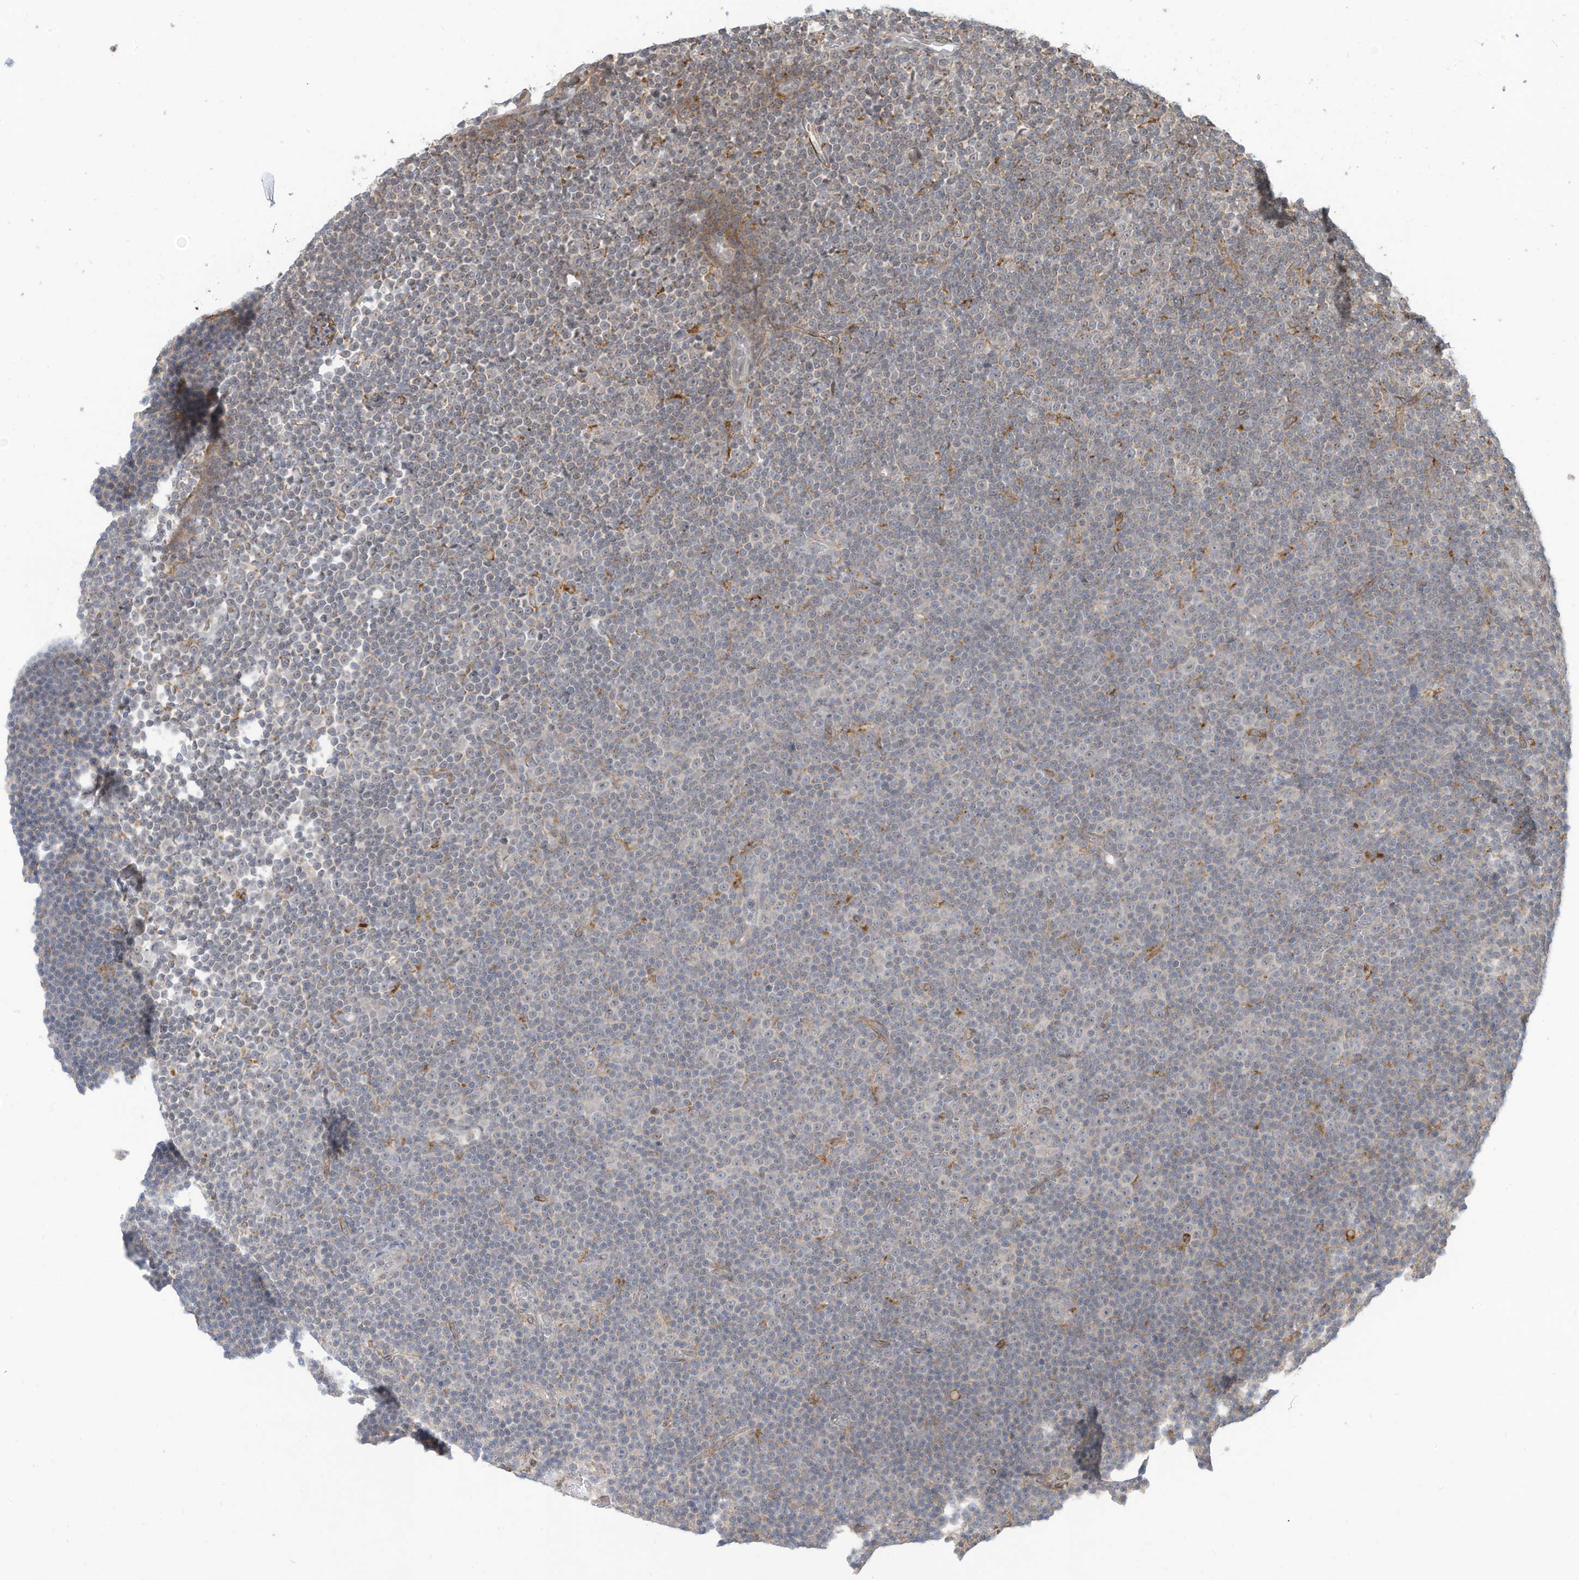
{"staining": {"intensity": "negative", "quantity": "none", "location": "none"}, "tissue": "lymphoma", "cell_type": "Tumor cells", "image_type": "cancer", "snomed": [{"axis": "morphology", "description": "Malignant lymphoma, non-Hodgkin's type, Low grade"}, {"axis": "topography", "description": "Lymph node"}], "caption": "Protein analysis of malignant lymphoma, non-Hodgkin's type (low-grade) exhibits no significant expression in tumor cells. (Brightfield microscopy of DAB (3,3'-diaminobenzidine) IHC at high magnification).", "gene": "DZIP3", "patient": {"sex": "female", "age": 67}}